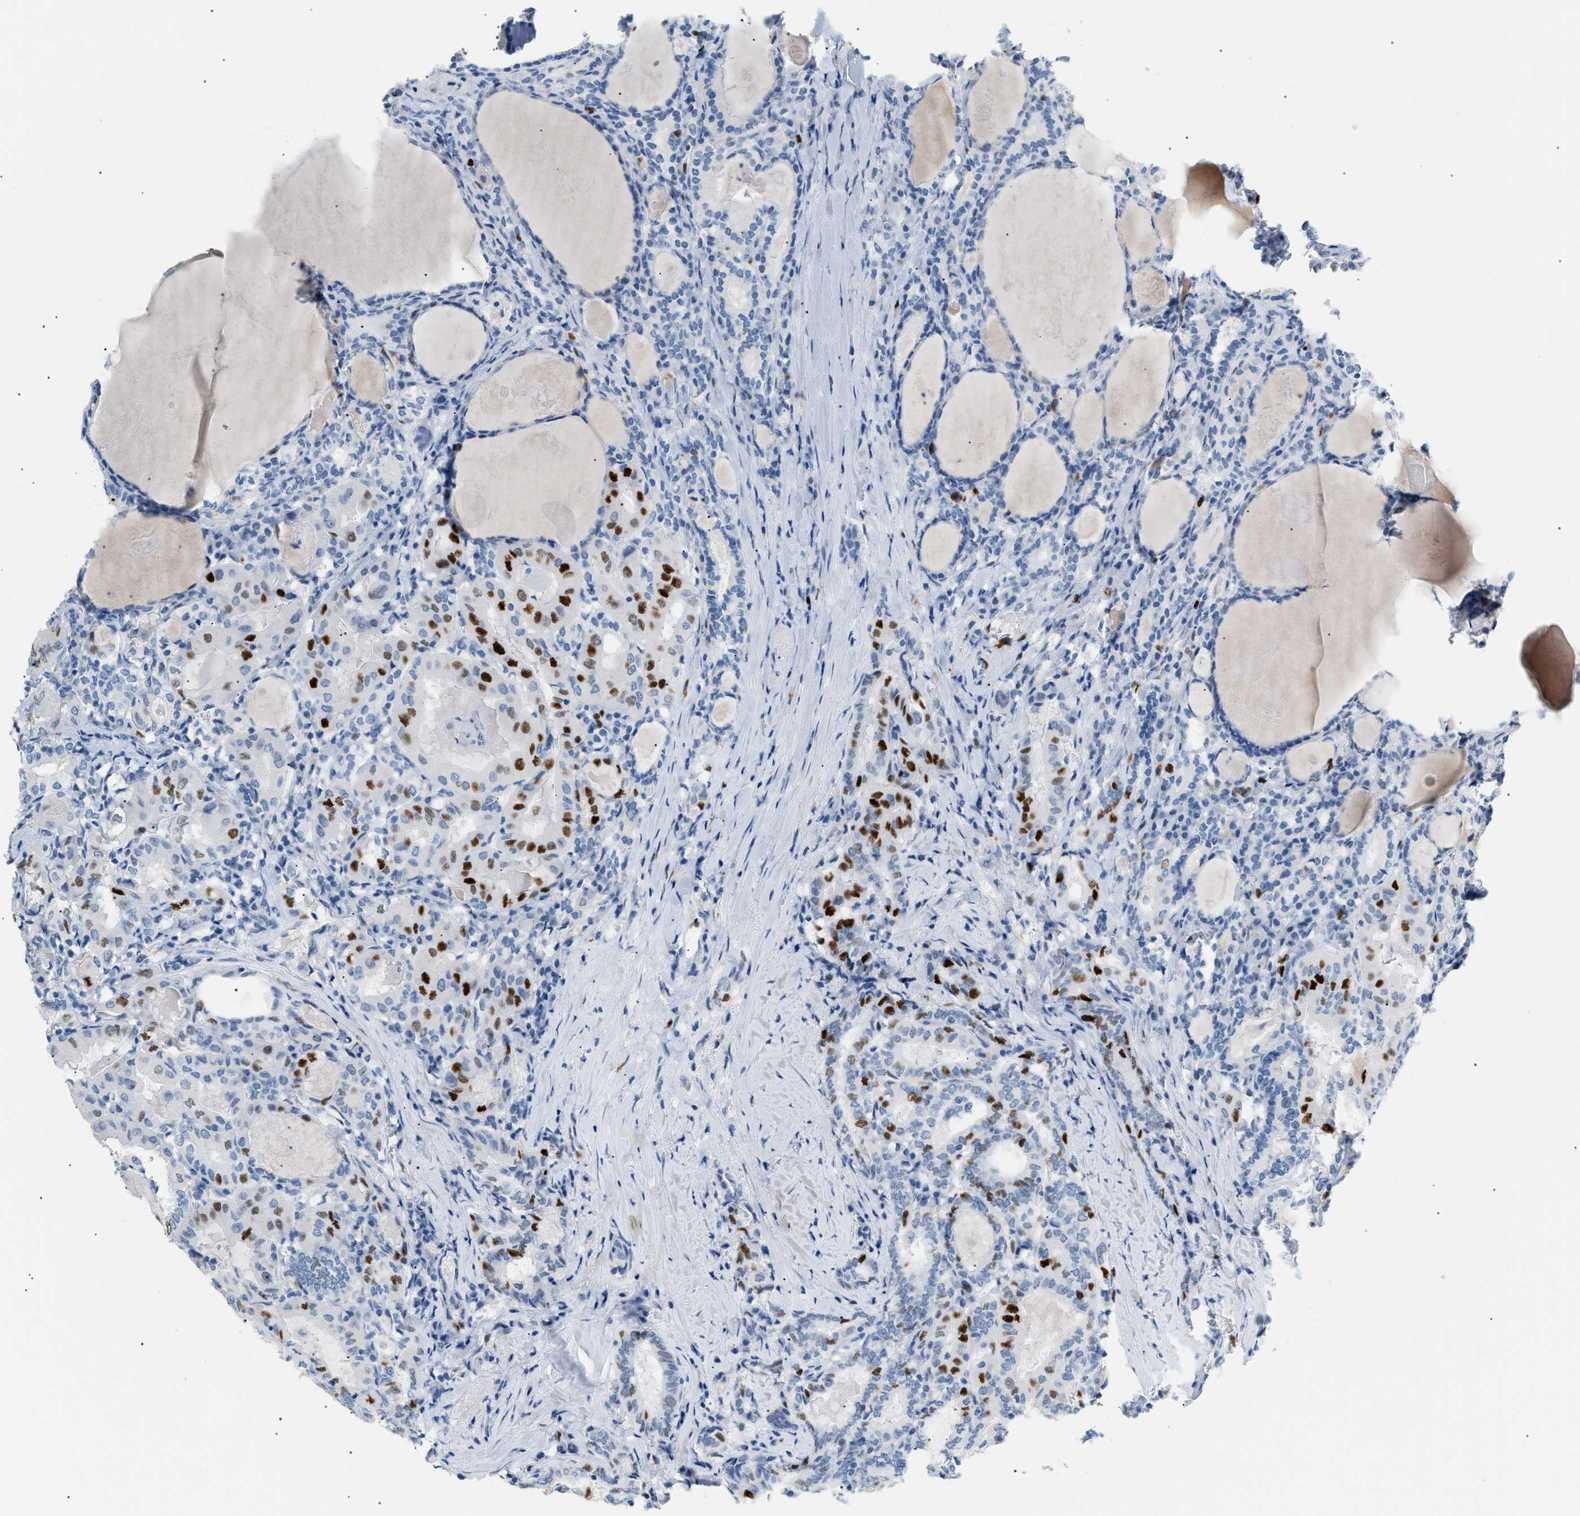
{"staining": {"intensity": "strong", "quantity": "25%-75%", "location": "nuclear"}, "tissue": "thyroid cancer", "cell_type": "Tumor cells", "image_type": "cancer", "snomed": [{"axis": "morphology", "description": "Papillary adenocarcinoma, NOS"}, {"axis": "topography", "description": "Thyroid gland"}], "caption": "A high-resolution photomicrograph shows IHC staining of thyroid cancer, which shows strong nuclear positivity in about 25%-75% of tumor cells. The staining is performed using DAB brown chromogen to label protein expression. The nuclei are counter-stained blue using hematoxylin.", "gene": "MCM7", "patient": {"sex": "female", "age": 42}}